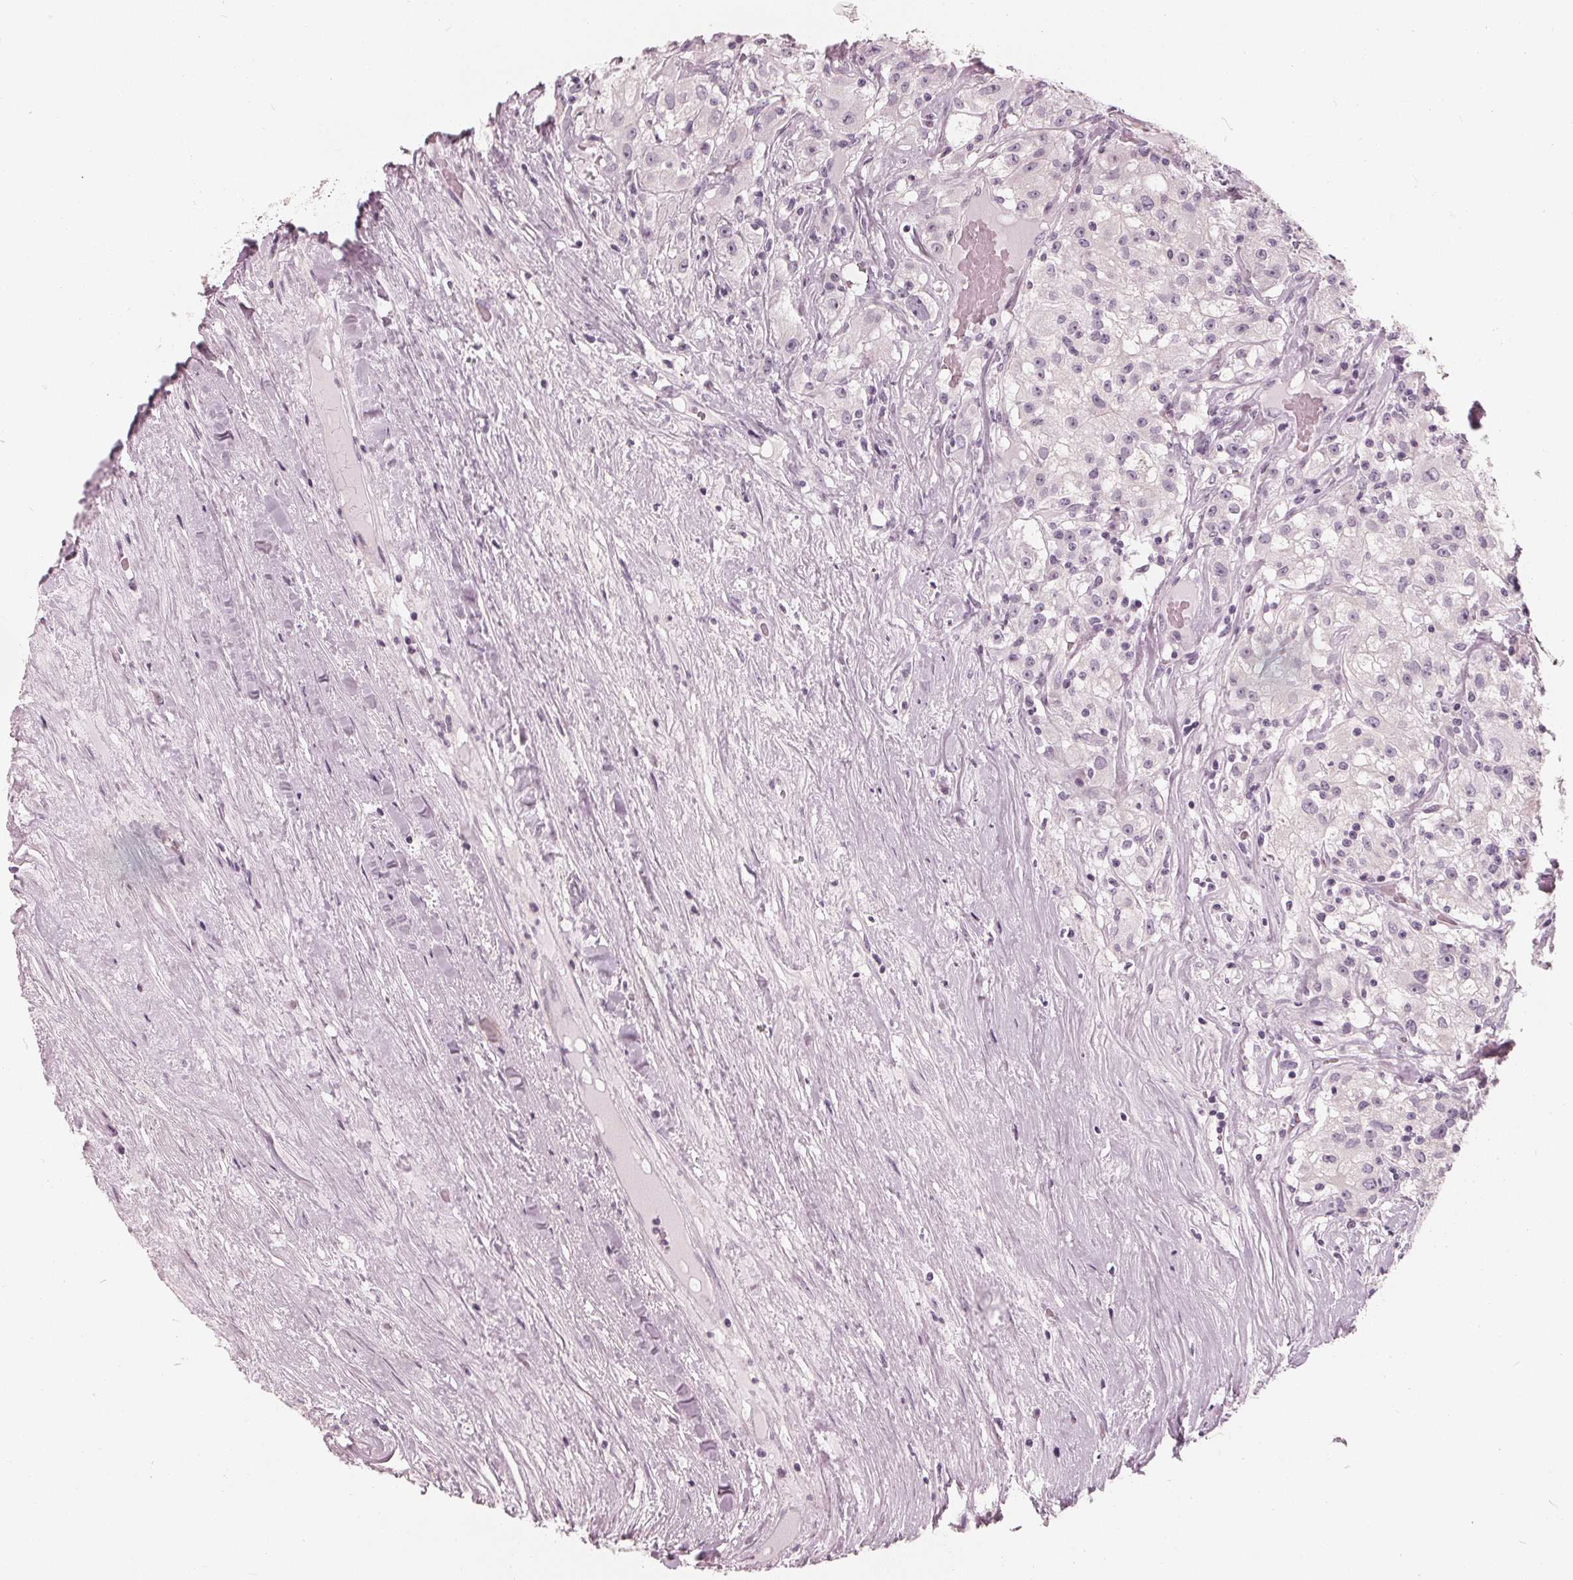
{"staining": {"intensity": "negative", "quantity": "none", "location": "none"}, "tissue": "renal cancer", "cell_type": "Tumor cells", "image_type": "cancer", "snomed": [{"axis": "morphology", "description": "Adenocarcinoma, NOS"}, {"axis": "topography", "description": "Kidney"}], "caption": "Histopathology image shows no protein expression in tumor cells of adenocarcinoma (renal) tissue.", "gene": "SAT2", "patient": {"sex": "female", "age": 67}}